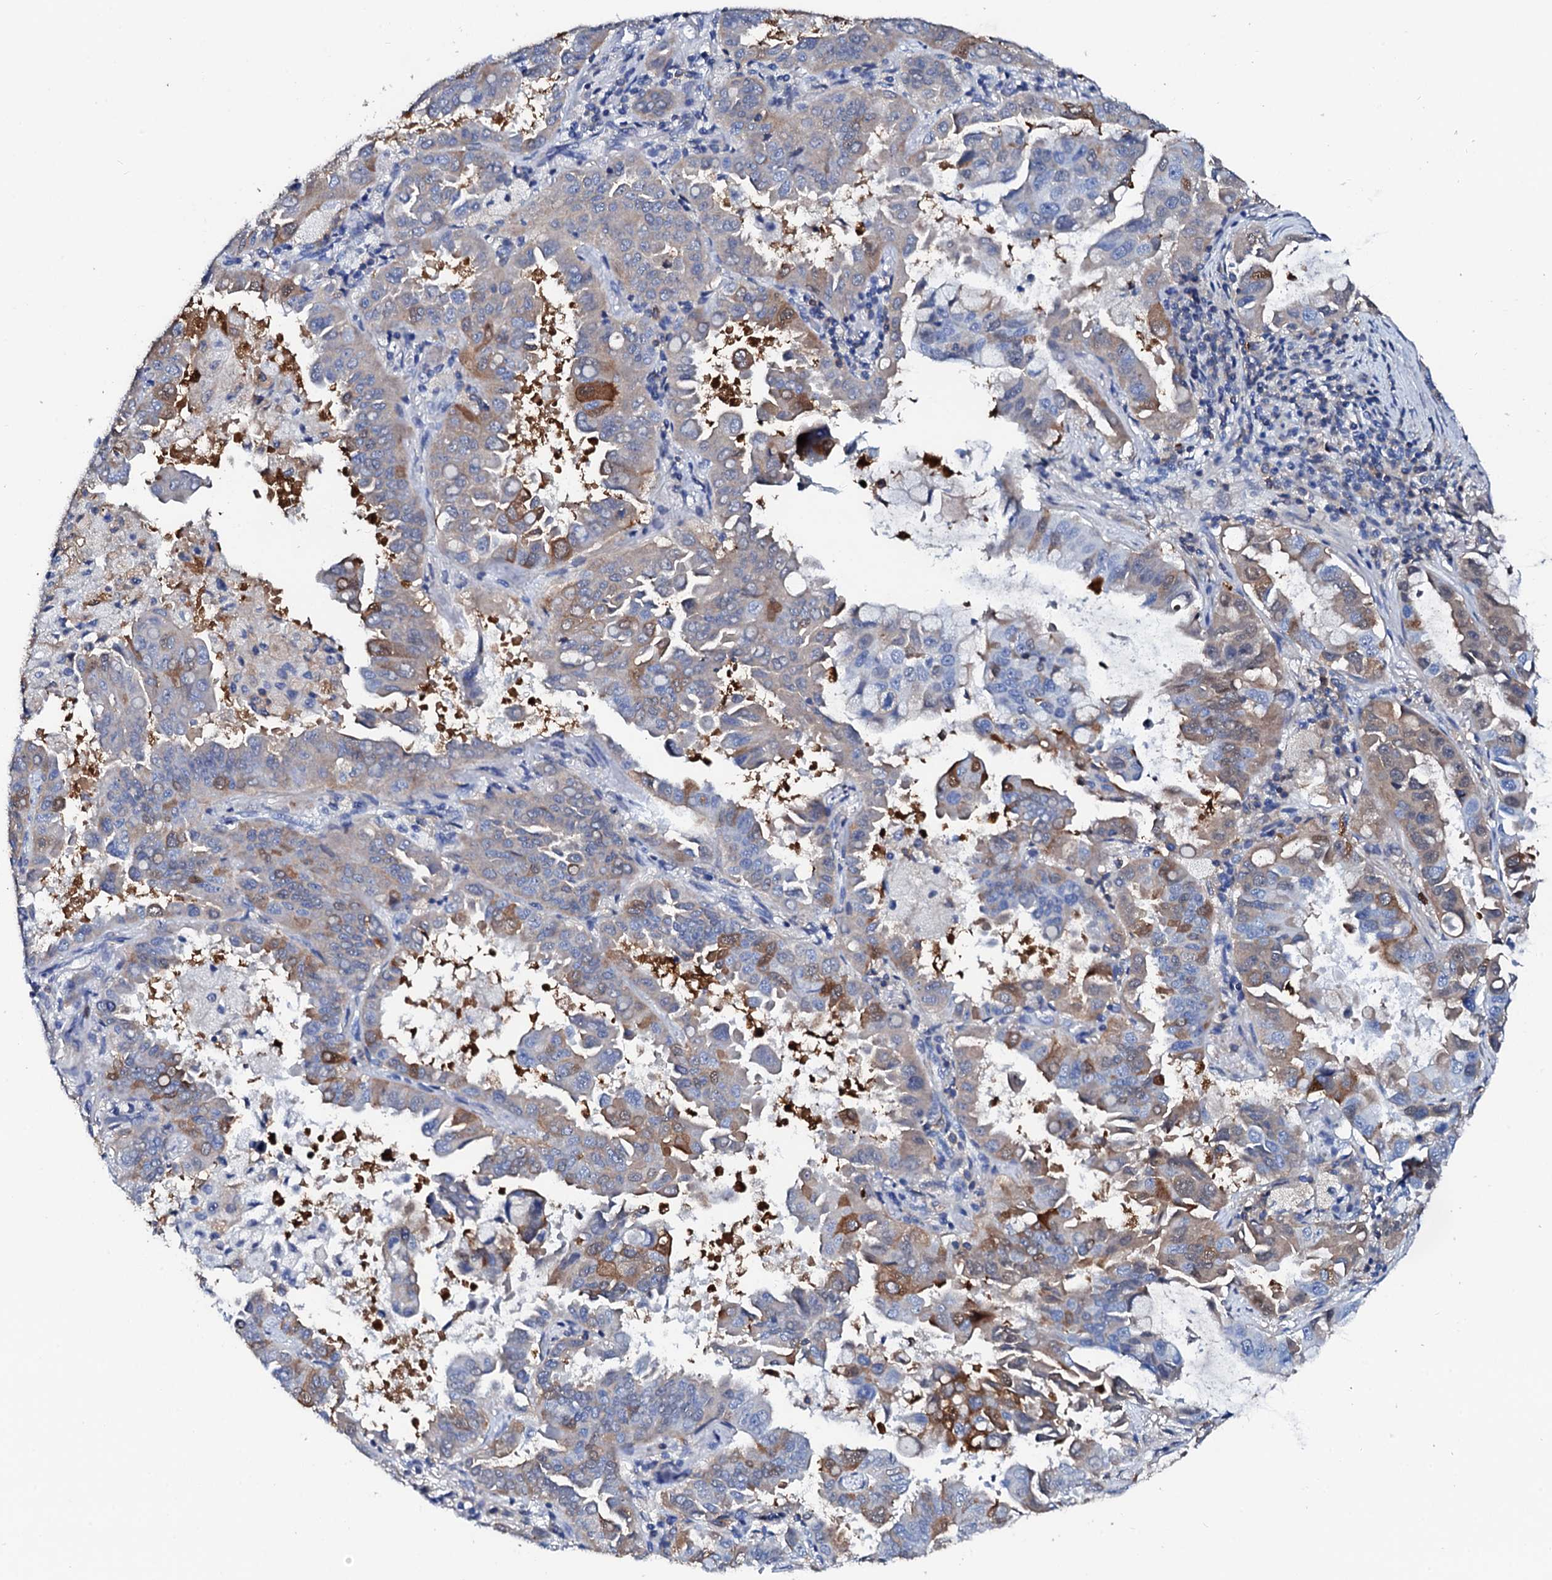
{"staining": {"intensity": "moderate", "quantity": "25%-75%", "location": "cytoplasmic/membranous"}, "tissue": "lung cancer", "cell_type": "Tumor cells", "image_type": "cancer", "snomed": [{"axis": "morphology", "description": "Adenocarcinoma, NOS"}, {"axis": "topography", "description": "Lung"}], "caption": "A brown stain shows moderate cytoplasmic/membranous staining of a protein in lung cancer tumor cells.", "gene": "GLB1L3", "patient": {"sex": "male", "age": 64}}